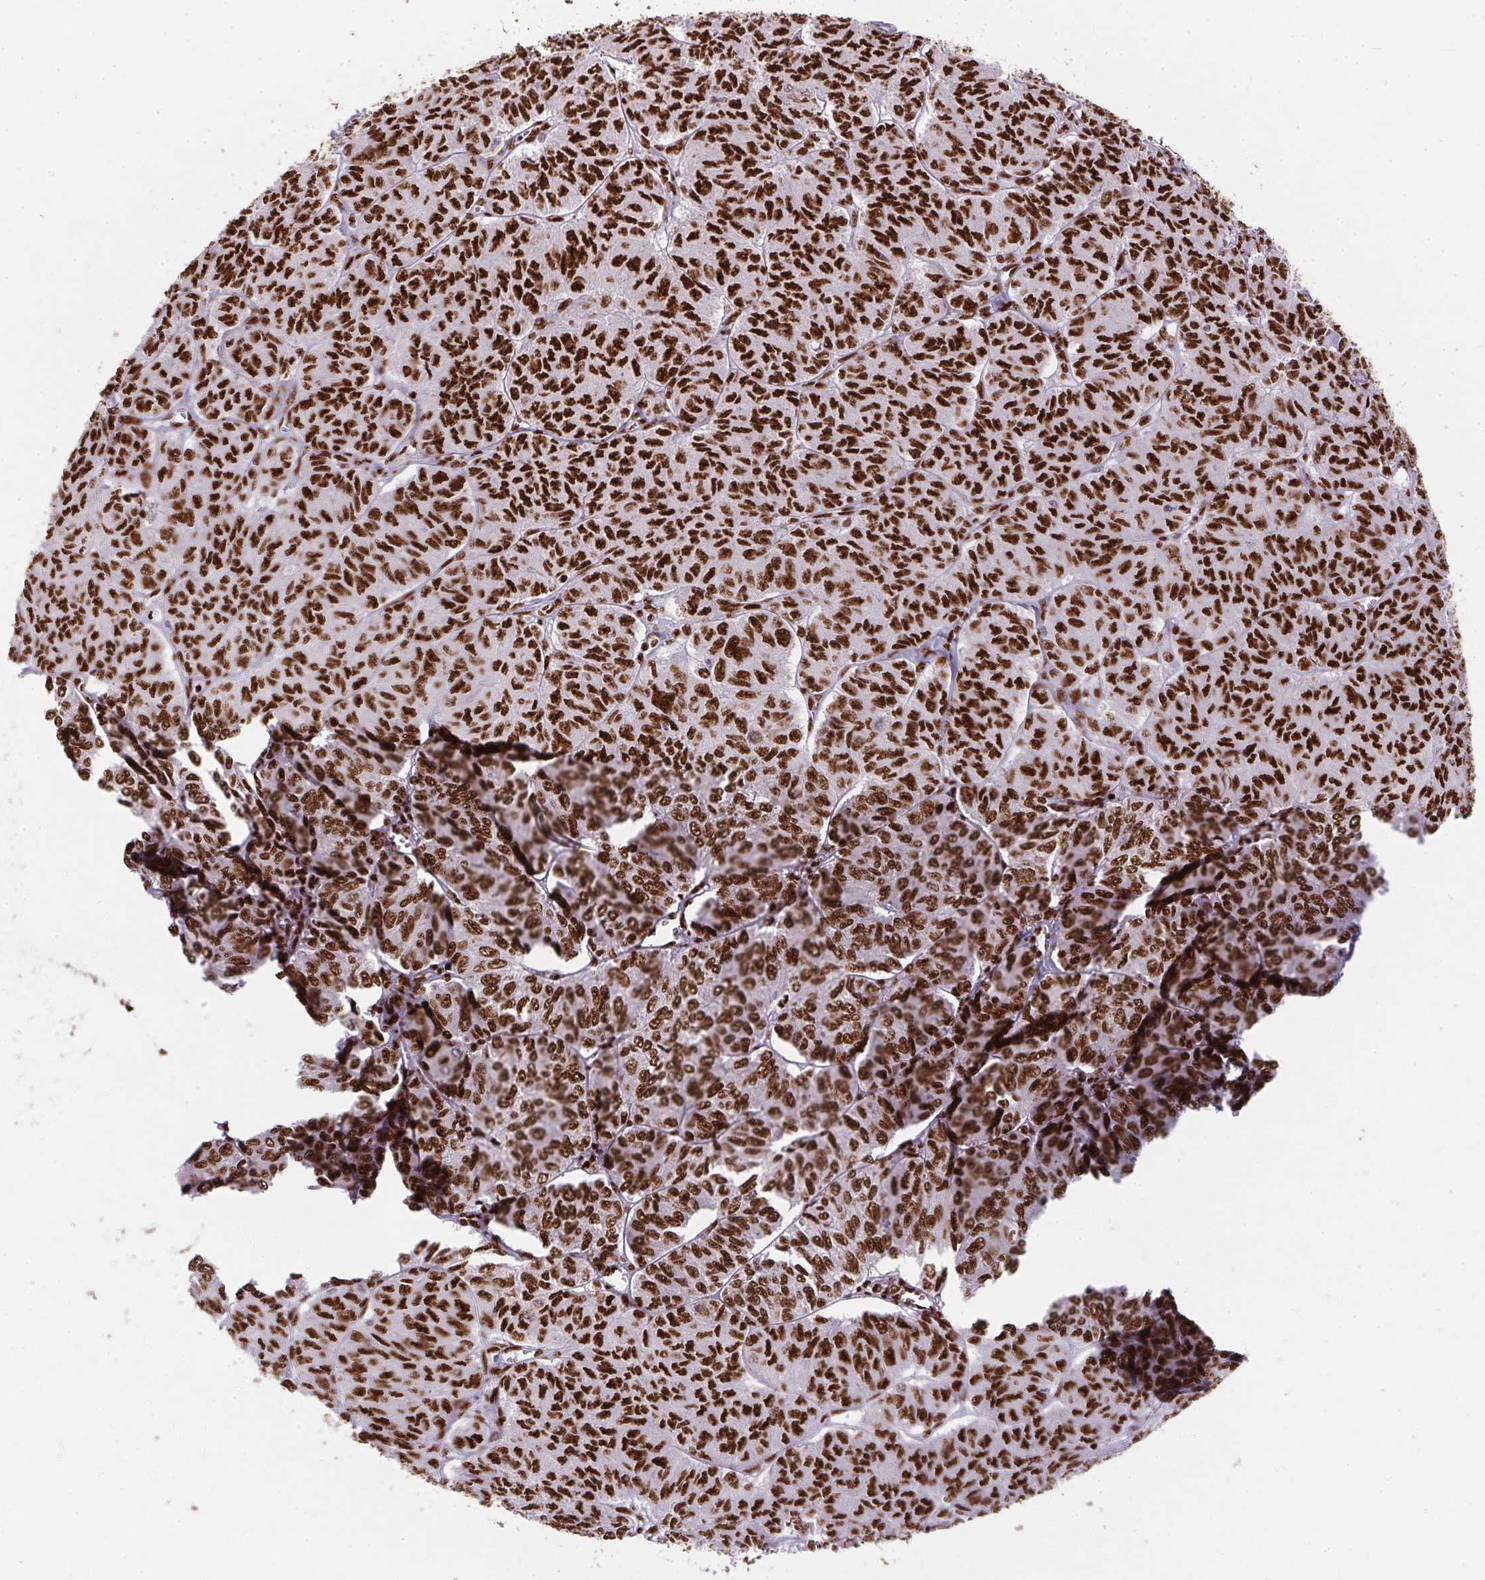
{"staining": {"intensity": "strong", "quantity": ">75%", "location": "nuclear"}, "tissue": "ovarian cancer", "cell_type": "Tumor cells", "image_type": "cancer", "snomed": [{"axis": "morphology", "description": "Carcinoma, endometroid"}, {"axis": "topography", "description": "Ovary"}], "caption": "Protein staining of endometroid carcinoma (ovarian) tissue reveals strong nuclear staining in approximately >75% of tumor cells.", "gene": "PAGE3", "patient": {"sex": "female", "age": 80}}